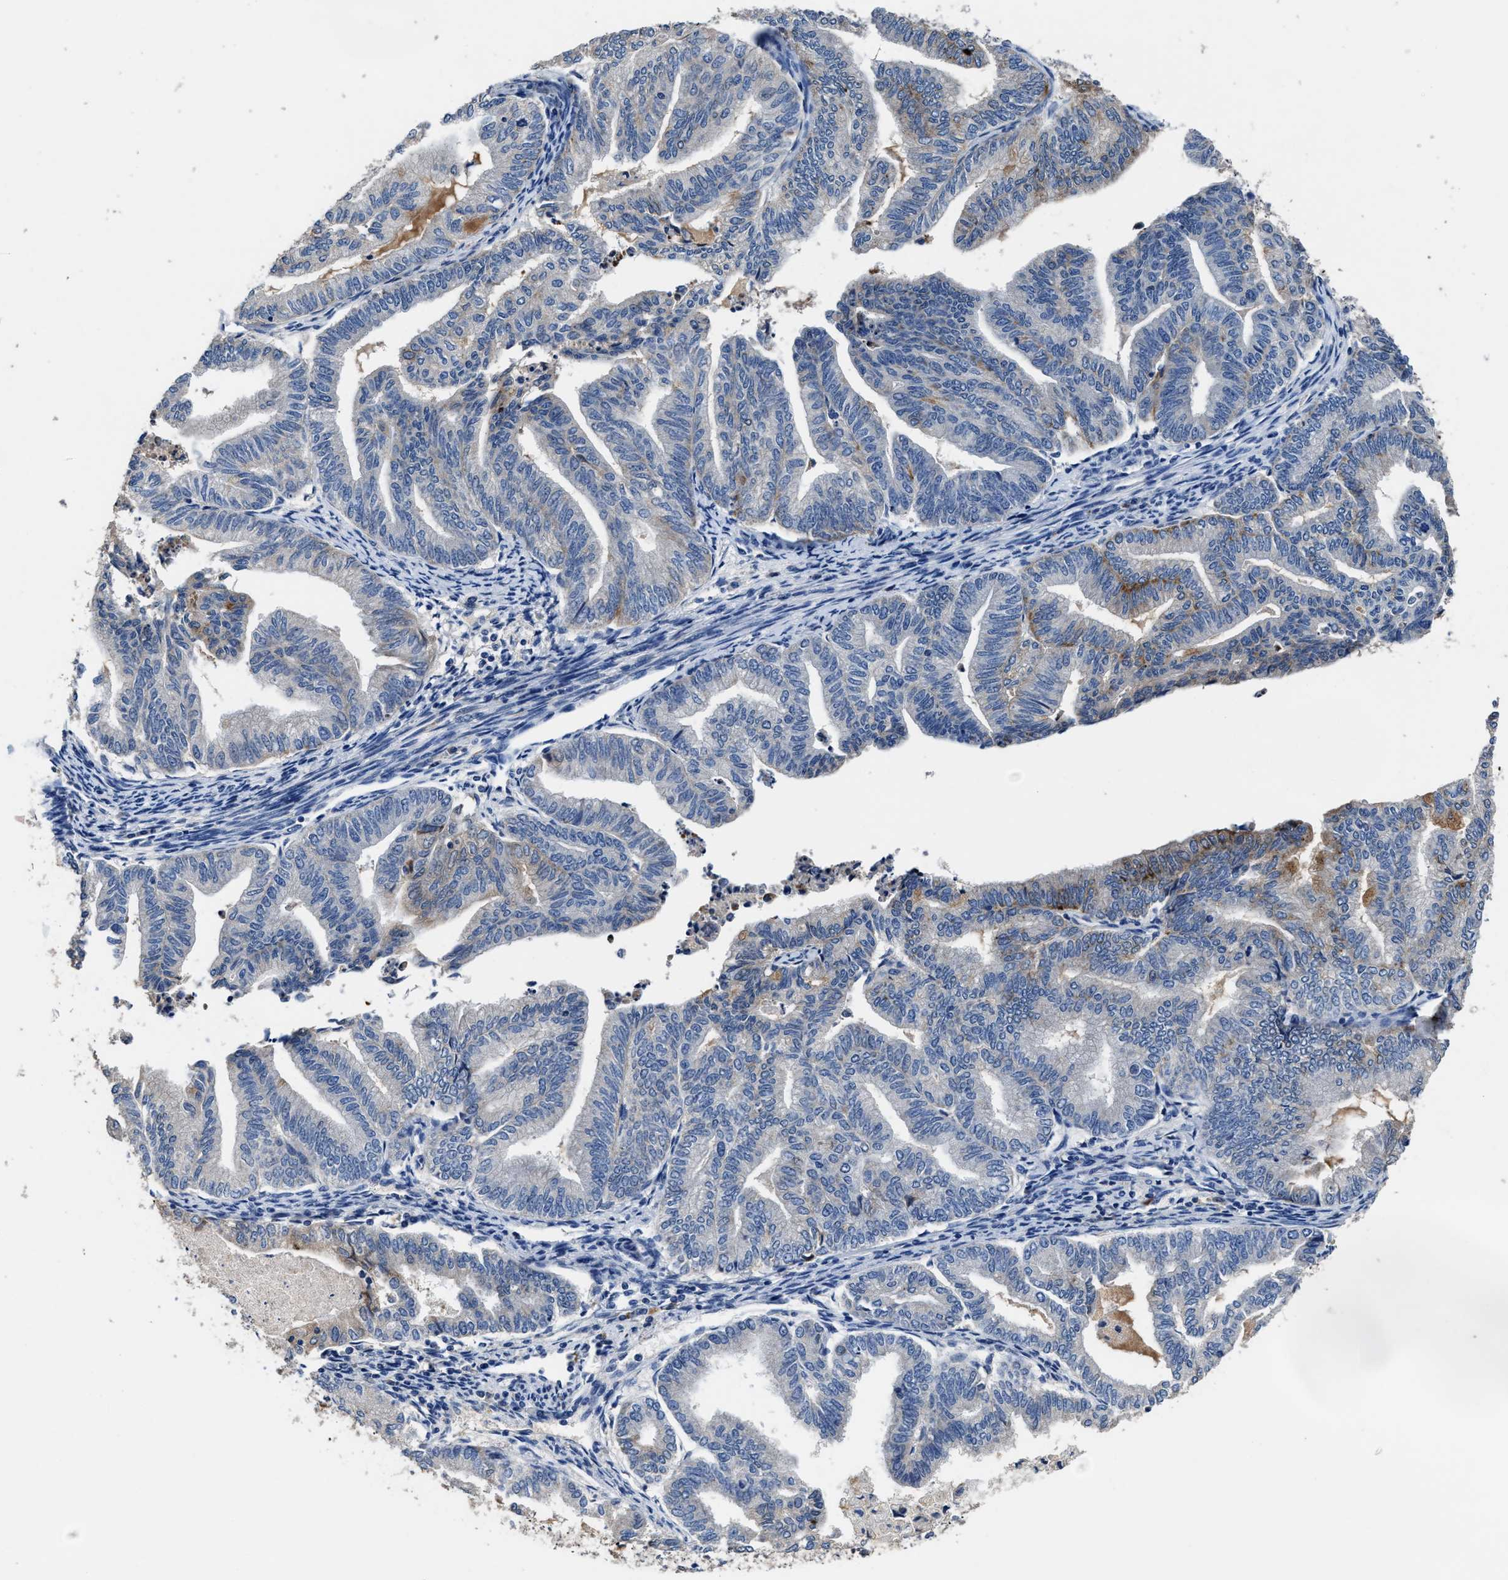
{"staining": {"intensity": "moderate", "quantity": "<25%", "location": "cytoplasmic/membranous"}, "tissue": "endometrial cancer", "cell_type": "Tumor cells", "image_type": "cancer", "snomed": [{"axis": "morphology", "description": "Adenocarcinoma, NOS"}, {"axis": "topography", "description": "Endometrium"}], "caption": "Tumor cells reveal low levels of moderate cytoplasmic/membranous staining in about <25% of cells in endometrial cancer (adenocarcinoma).", "gene": "UBR4", "patient": {"sex": "female", "age": 79}}